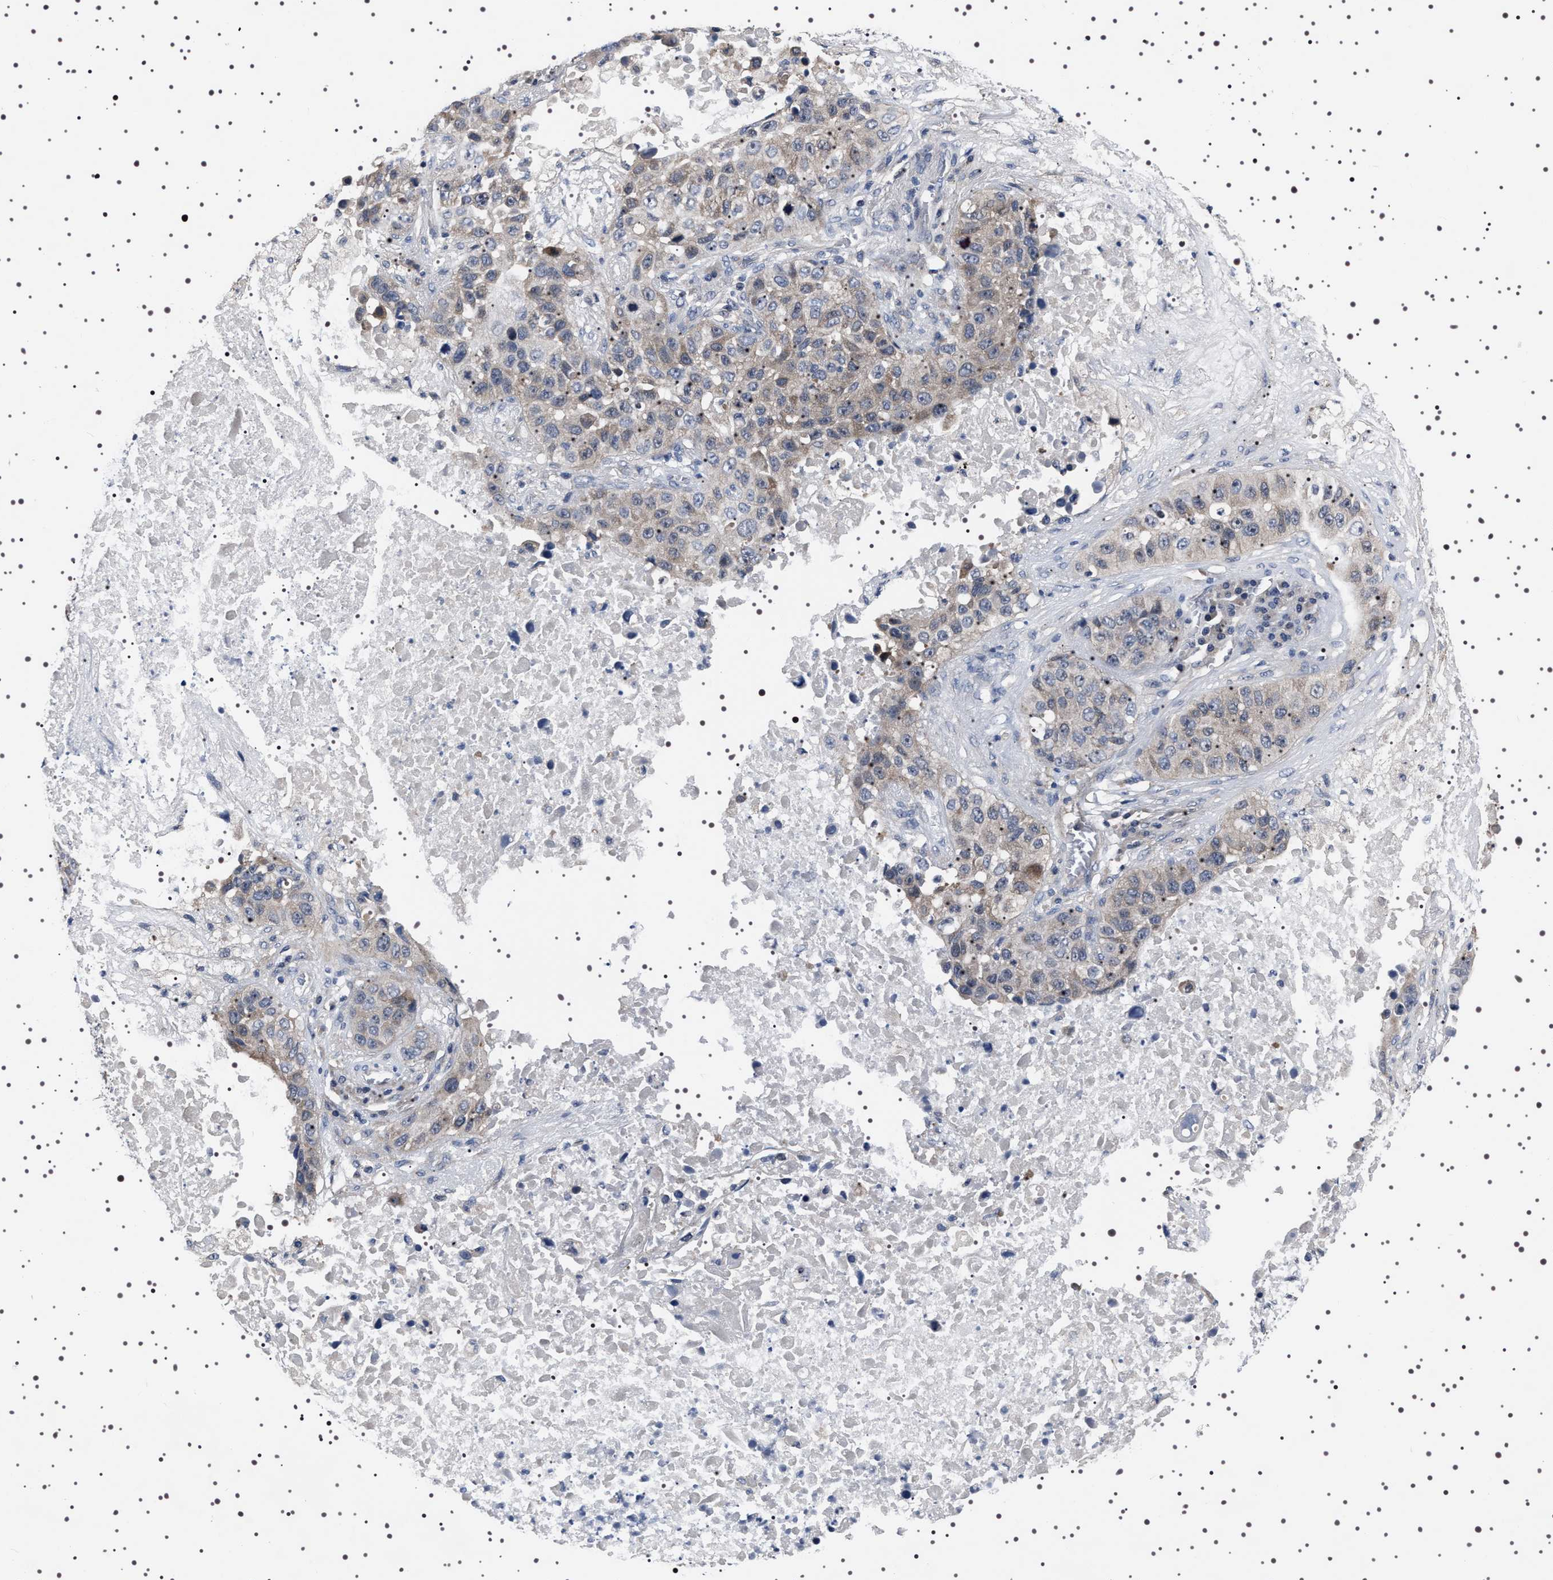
{"staining": {"intensity": "weak", "quantity": "<25%", "location": "cytoplasmic/membranous"}, "tissue": "lung cancer", "cell_type": "Tumor cells", "image_type": "cancer", "snomed": [{"axis": "morphology", "description": "Squamous cell carcinoma, NOS"}, {"axis": "topography", "description": "Lung"}], "caption": "A photomicrograph of human squamous cell carcinoma (lung) is negative for staining in tumor cells.", "gene": "TARBP1", "patient": {"sex": "male", "age": 57}}